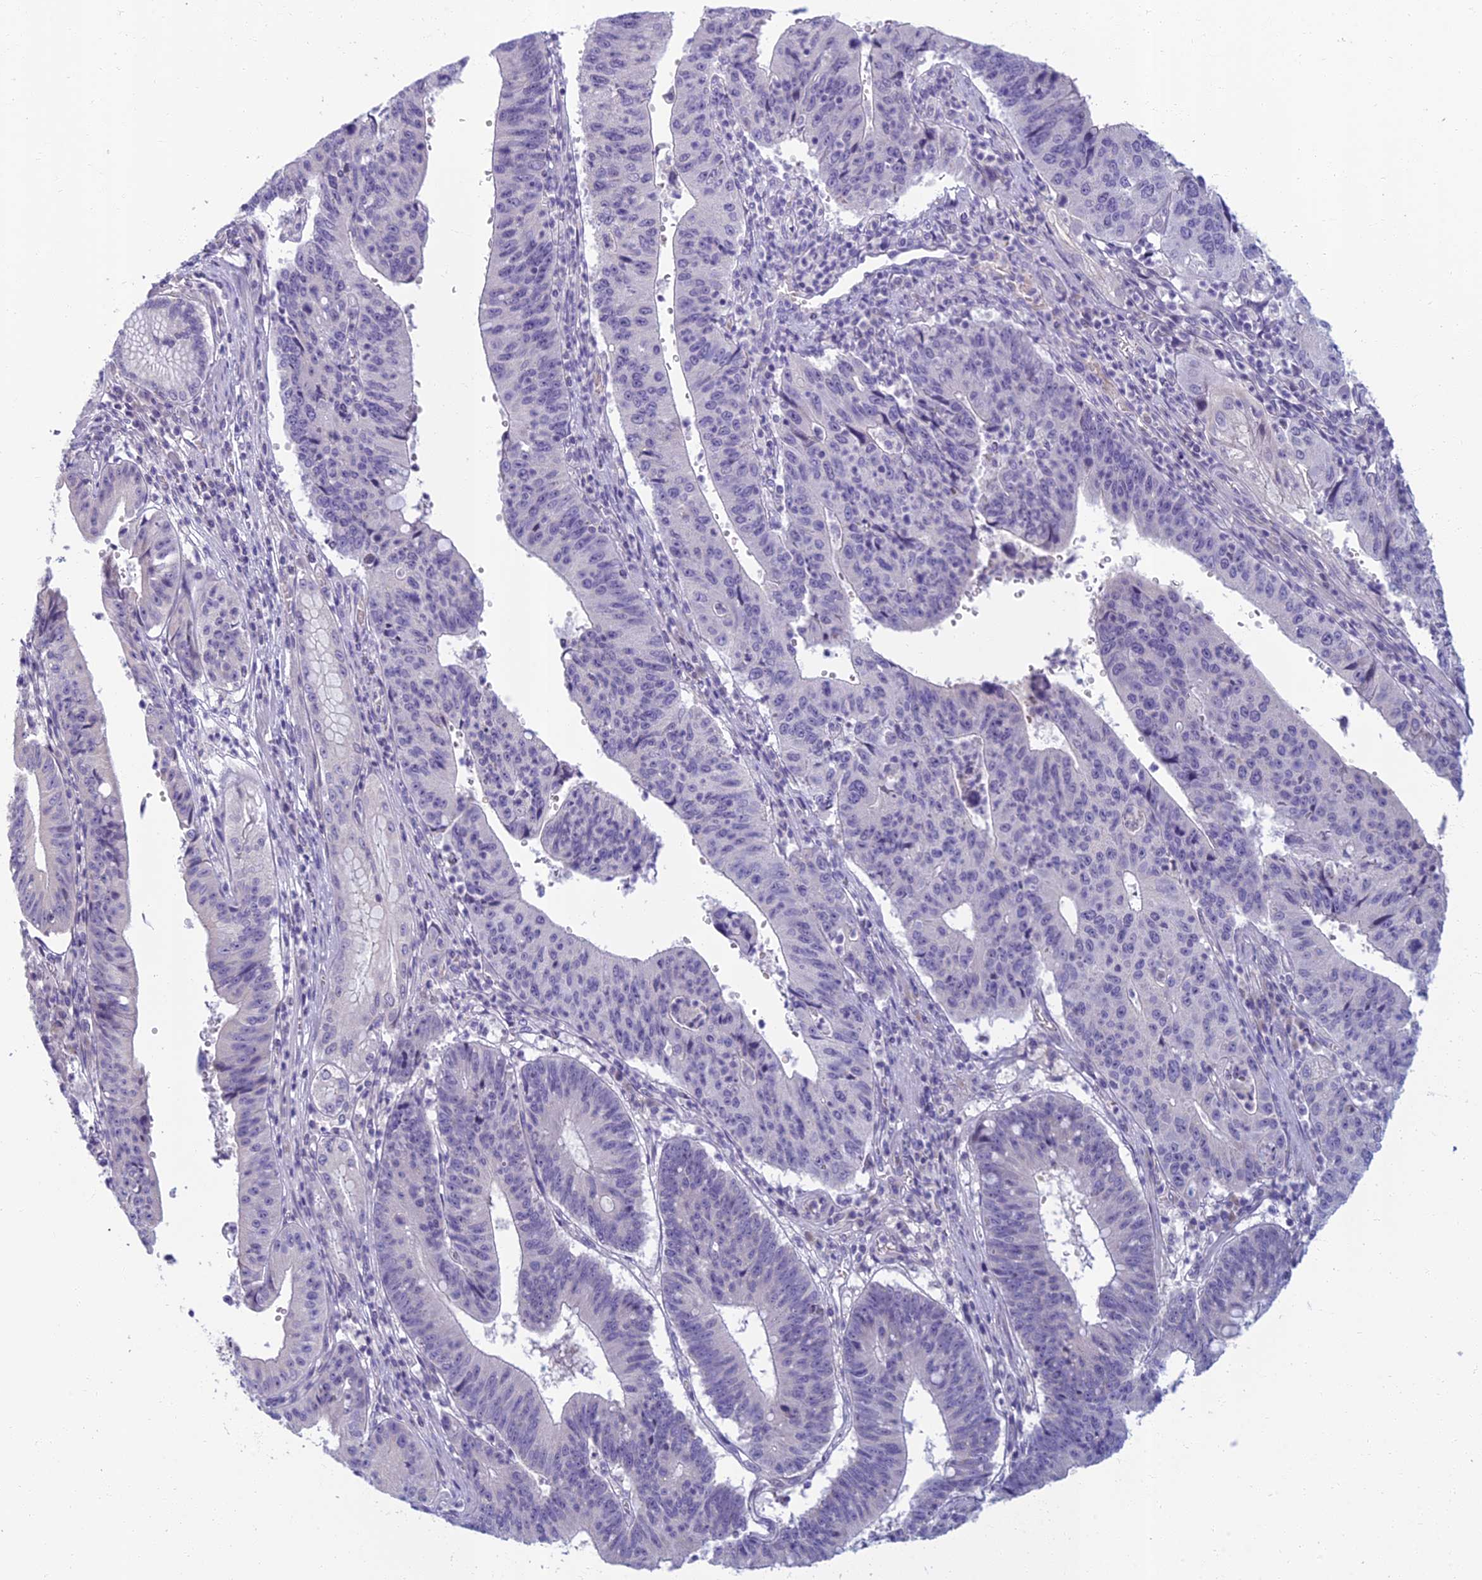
{"staining": {"intensity": "negative", "quantity": "none", "location": "none"}, "tissue": "stomach cancer", "cell_type": "Tumor cells", "image_type": "cancer", "snomed": [{"axis": "morphology", "description": "Adenocarcinoma, NOS"}, {"axis": "topography", "description": "Stomach"}], "caption": "Photomicrograph shows no protein positivity in tumor cells of stomach adenocarcinoma tissue.", "gene": "SLC25A41", "patient": {"sex": "male", "age": 59}}